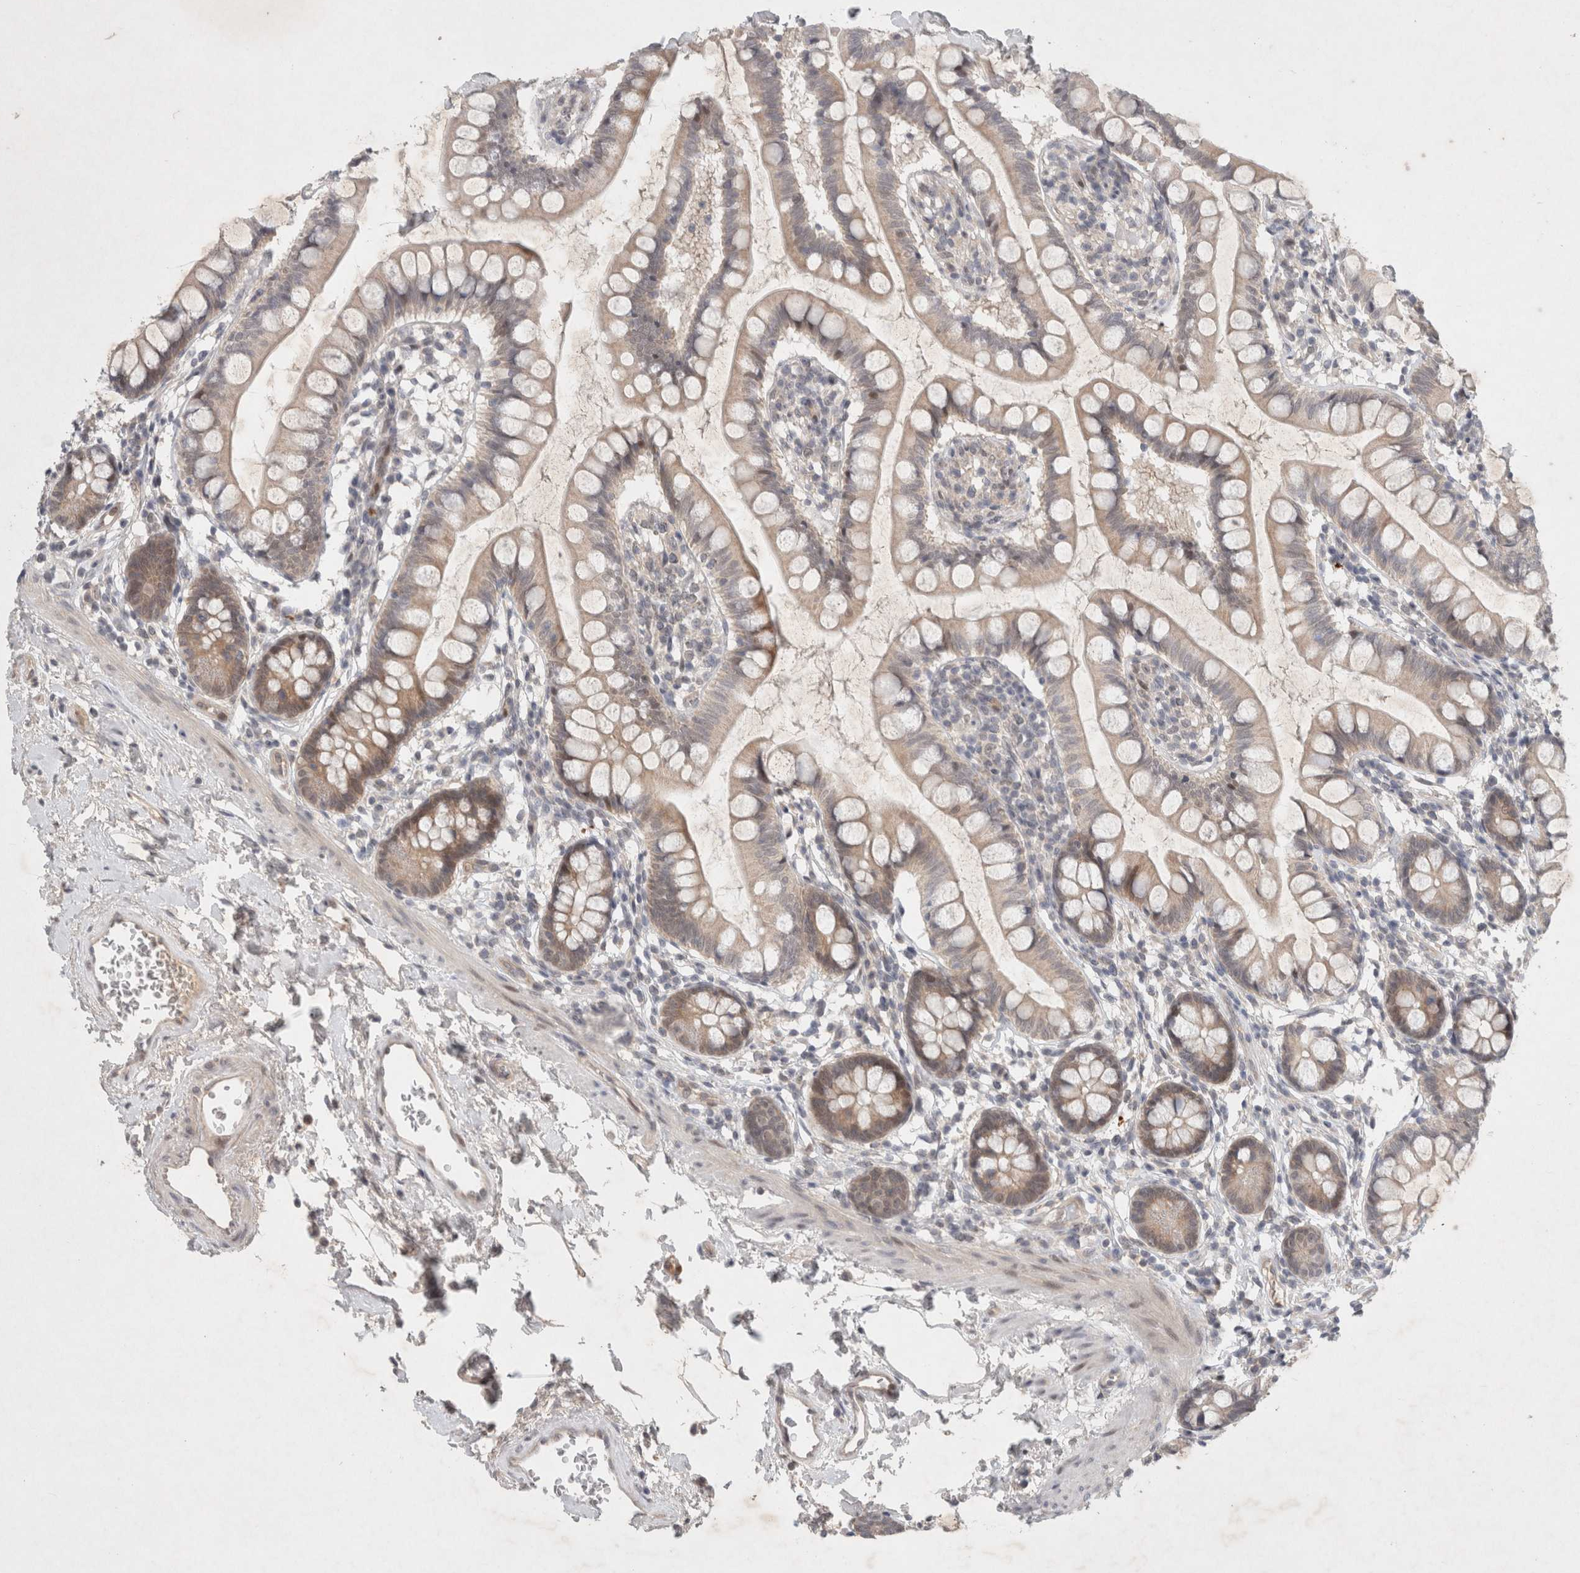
{"staining": {"intensity": "weak", "quantity": "<25%", "location": "cytoplasmic/membranous"}, "tissue": "small intestine", "cell_type": "Glandular cells", "image_type": "normal", "snomed": [{"axis": "morphology", "description": "Normal tissue, NOS"}, {"axis": "topography", "description": "Small intestine"}], "caption": "Glandular cells are negative for brown protein staining in unremarkable small intestine. (IHC, brightfield microscopy, high magnification).", "gene": "RASAL2", "patient": {"sex": "female", "age": 84}}